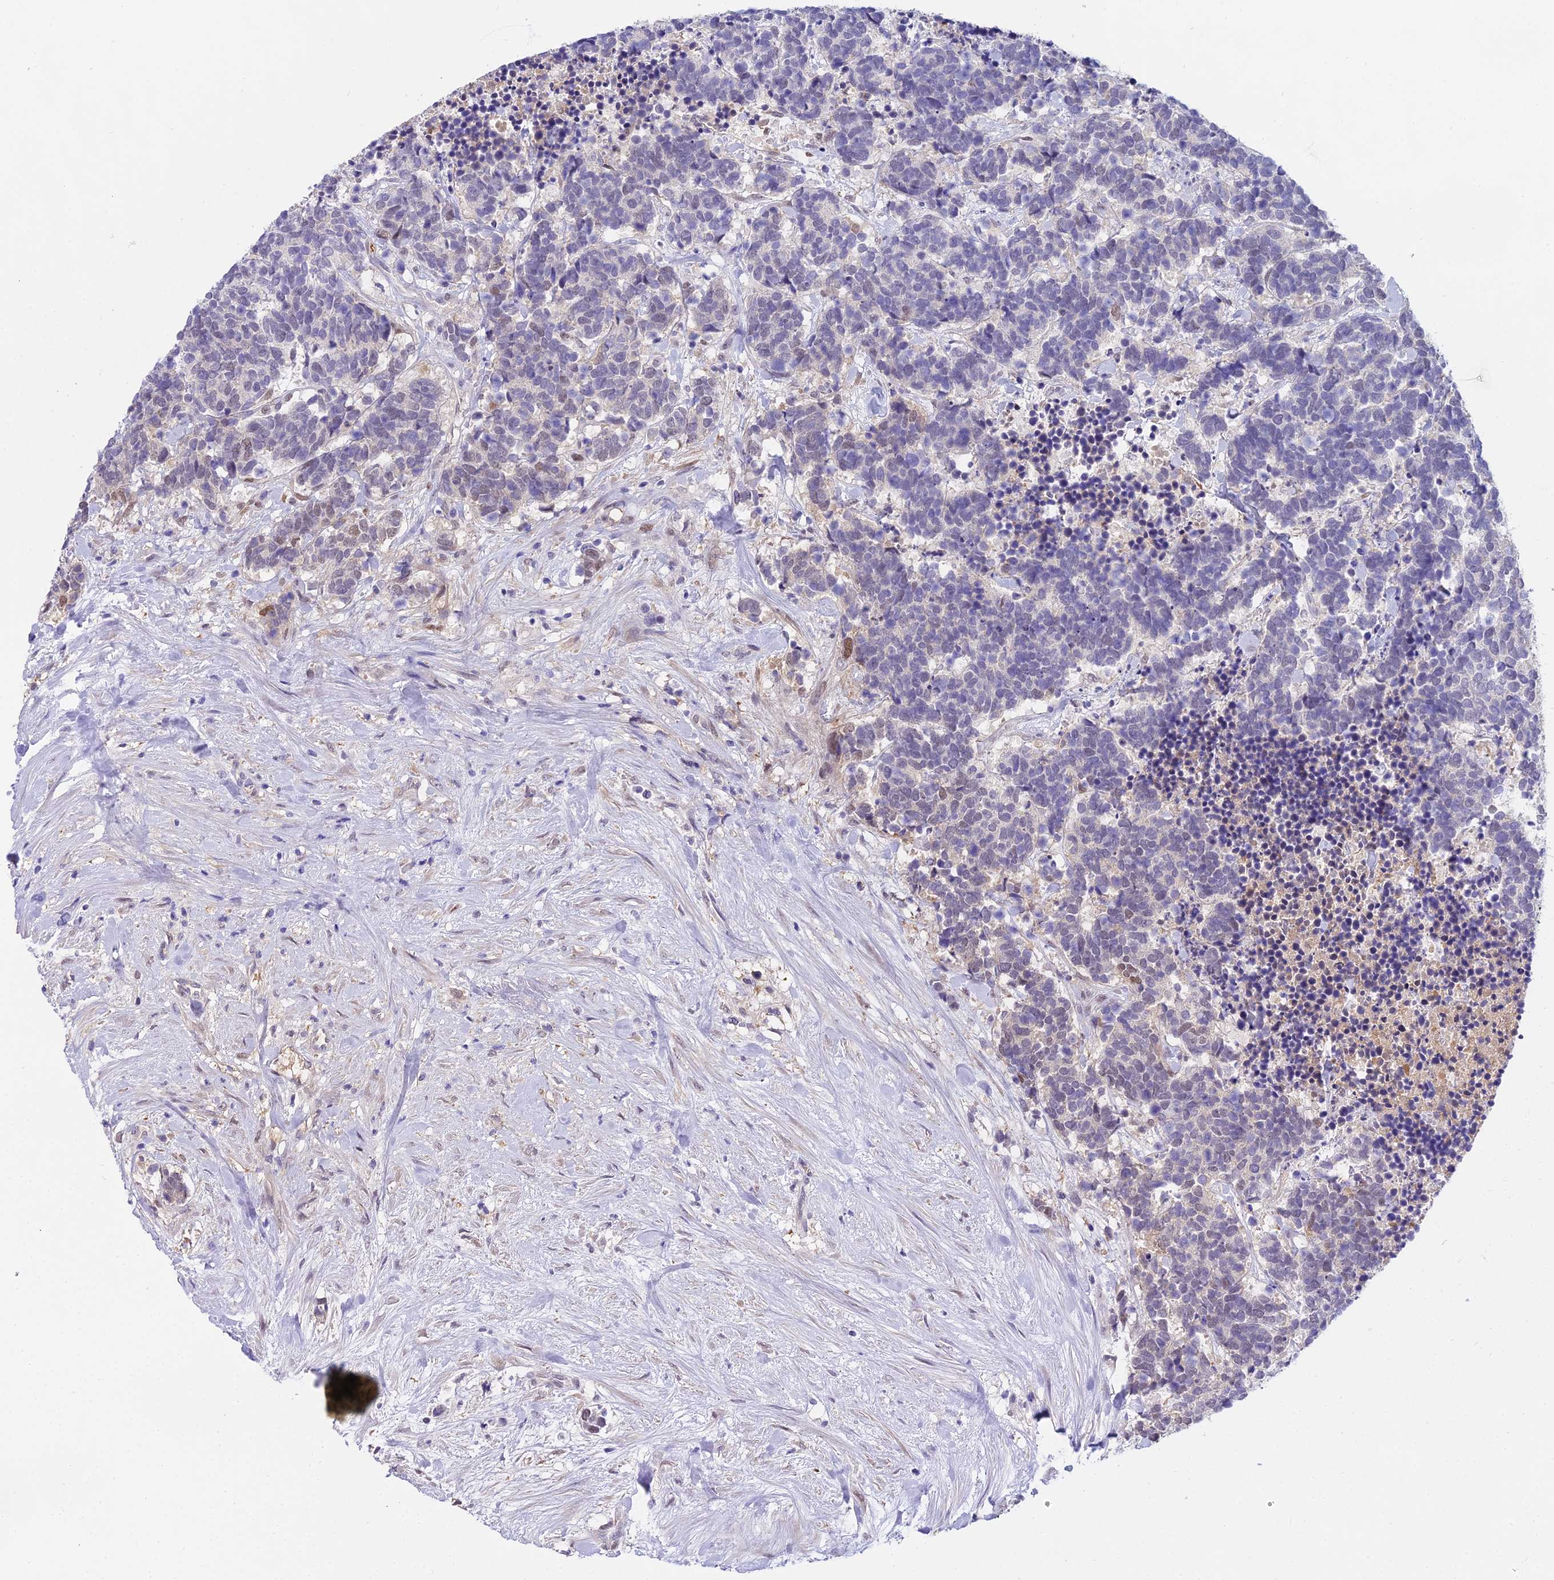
{"staining": {"intensity": "negative", "quantity": "none", "location": "none"}, "tissue": "carcinoid", "cell_type": "Tumor cells", "image_type": "cancer", "snomed": [{"axis": "morphology", "description": "Carcinoma, NOS"}, {"axis": "morphology", "description": "Carcinoid, malignant, NOS"}, {"axis": "topography", "description": "Prostate"}], "caption": "Human carcinoid stained for a protein using IHC reveals no expression in tumor cells.", "gene": "MAT2A", "patient": {"sex": "male", "age": 57}}